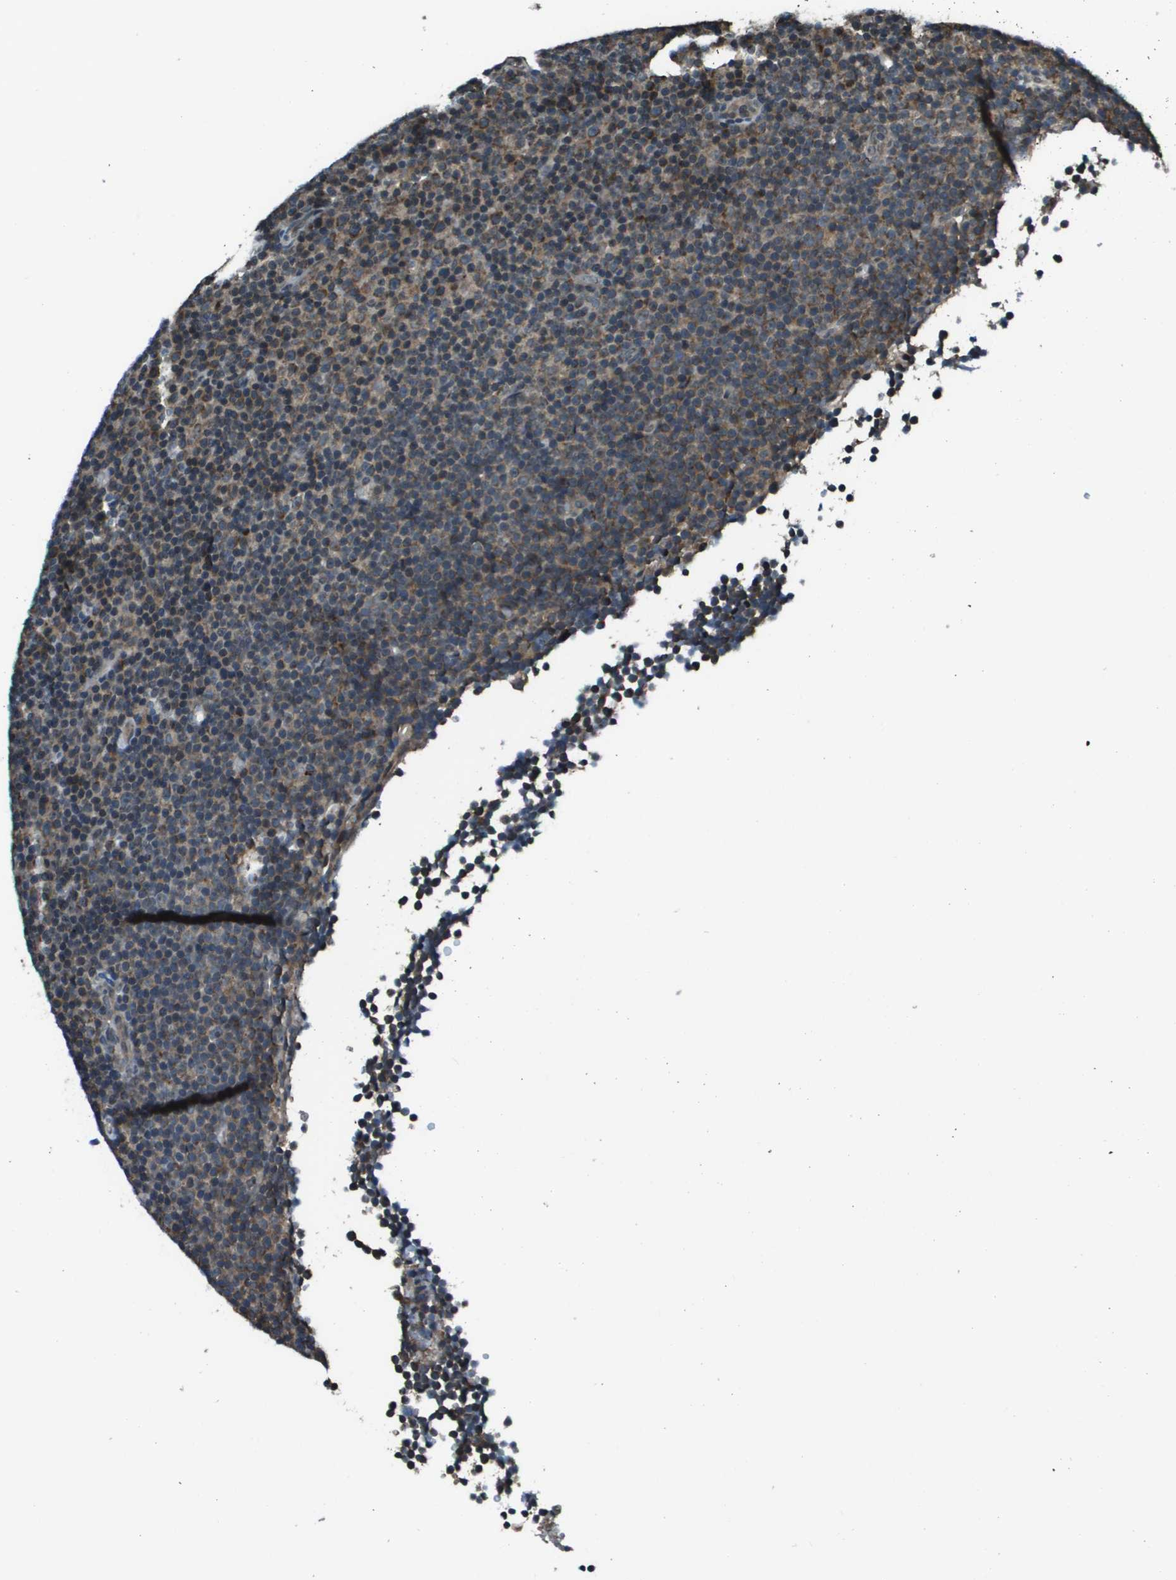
{"staining": {"intensity": "moderate", "quantity": "25%-75%", "location": "cytoplasmic/membranous"}, "tissue": "lymphoma", "cell_type": "Tumor cells", "image_type": "cancer", "snomed": [{"axis": "morphology", "description": "Malignant lymphoma, non-Hodgkin's type, Low grade"}, {"axis": "topography", "description": "Lymph node"}], "caption": "High-magnification brightfield microscopy of lymphoma stained with DAB (3,3'-diaminobenzidine) (brown) and counterstained with hematoxylin (blue). tumor cells exhibit moderate cytoplasmic/membranous positivity is present in approximately25%-75% of cells.", "gene": "PPFIA1", "patient": {"sex": "female", "age": 67}}